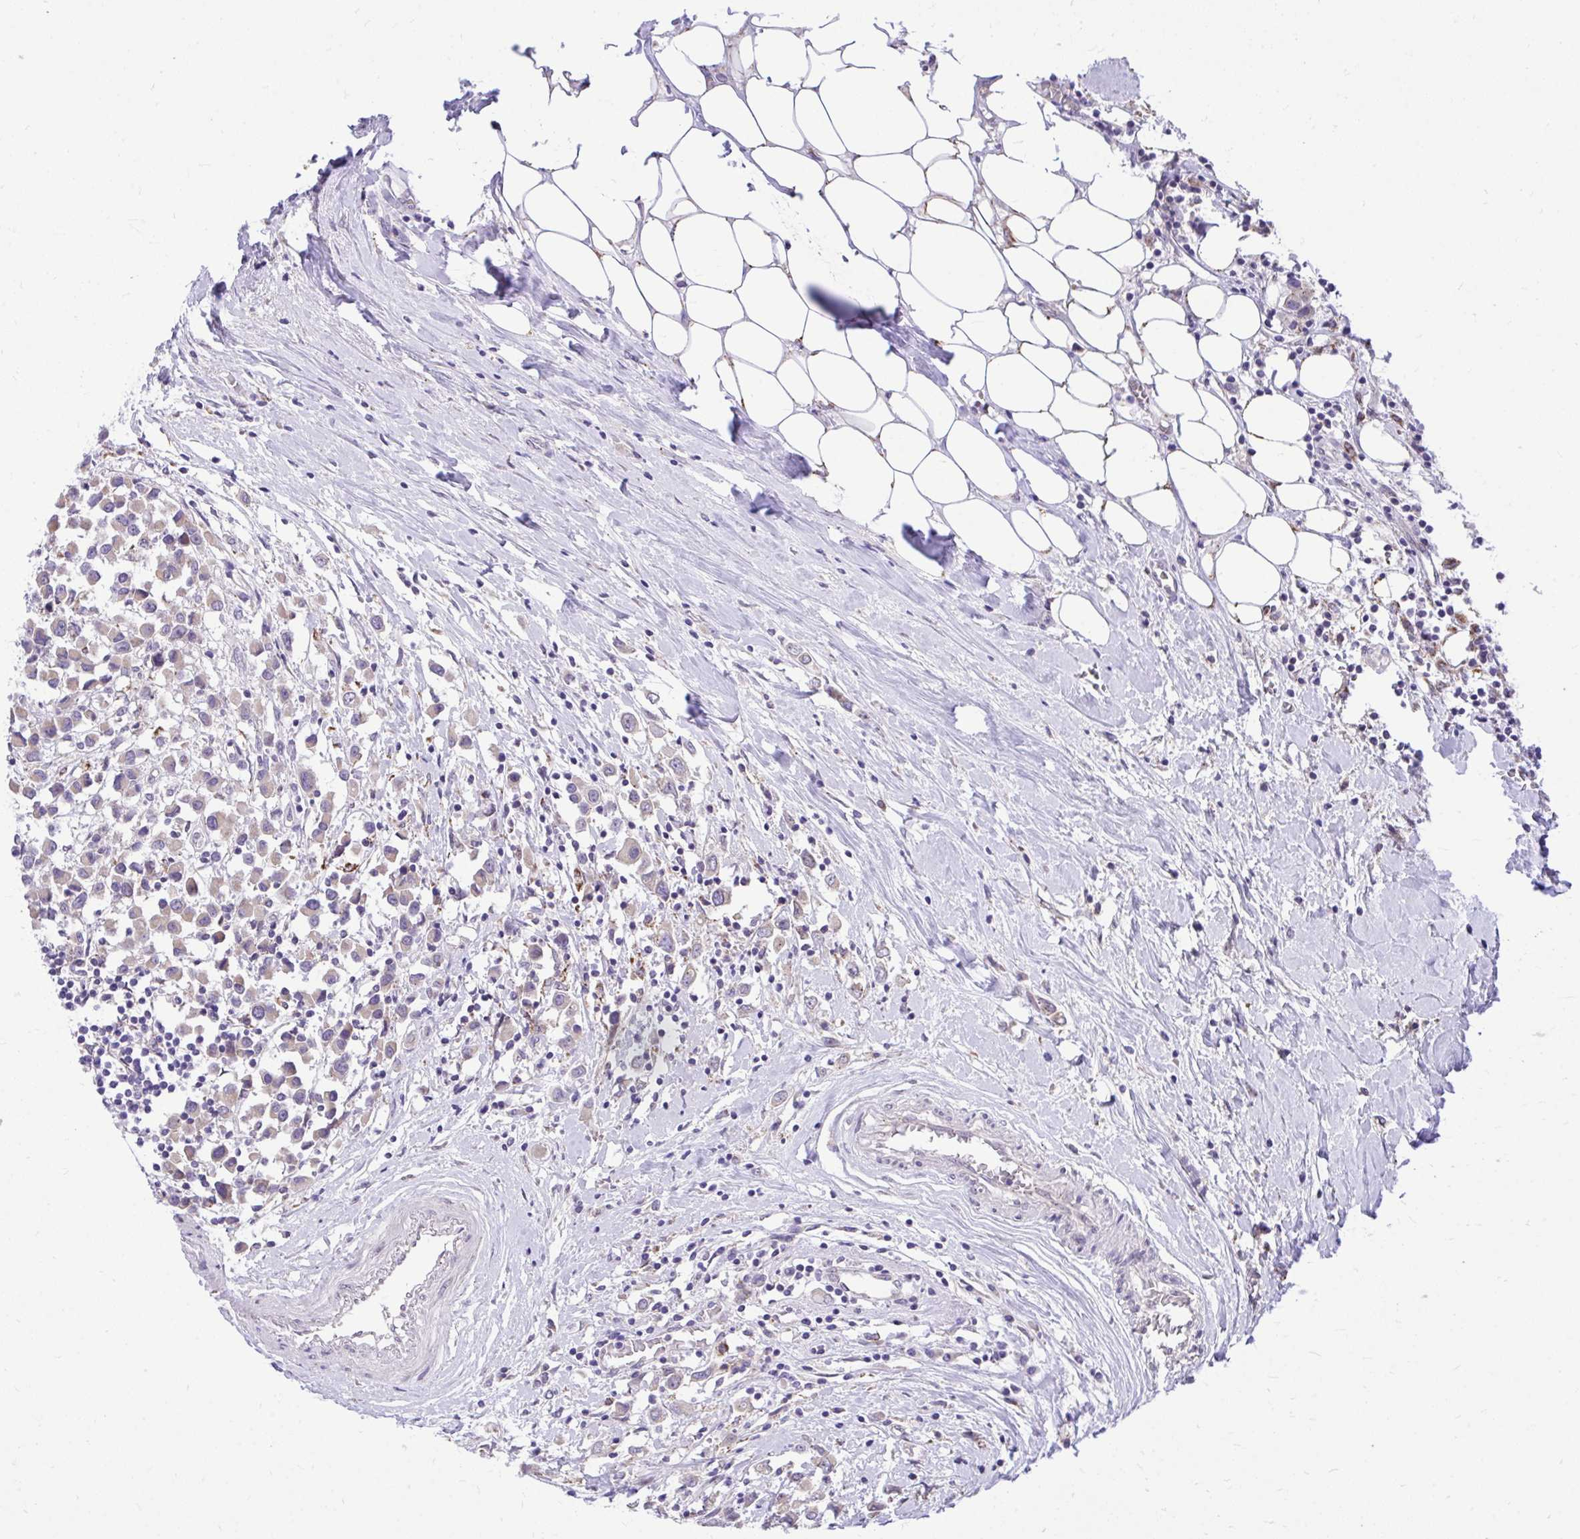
{"staining": {"intensity": "weak", "quantity": "<25%", "location": "cytoplasmic/membranous"}, "tissue": "breast cancer", "cell_type": "Tumor cells", "image_type": "cancer", "snomed": [{"axis": "morphology", "description": "Duct carcinoma"}, {"axis": "topography", "description": "Breast"}], "caption": "This is an IHC image of human intraductal carcinoma (breast). There is no staining in tumor cells.", "gene": "CEACAM18", "patient": {"sex": "female", "age": 61}}